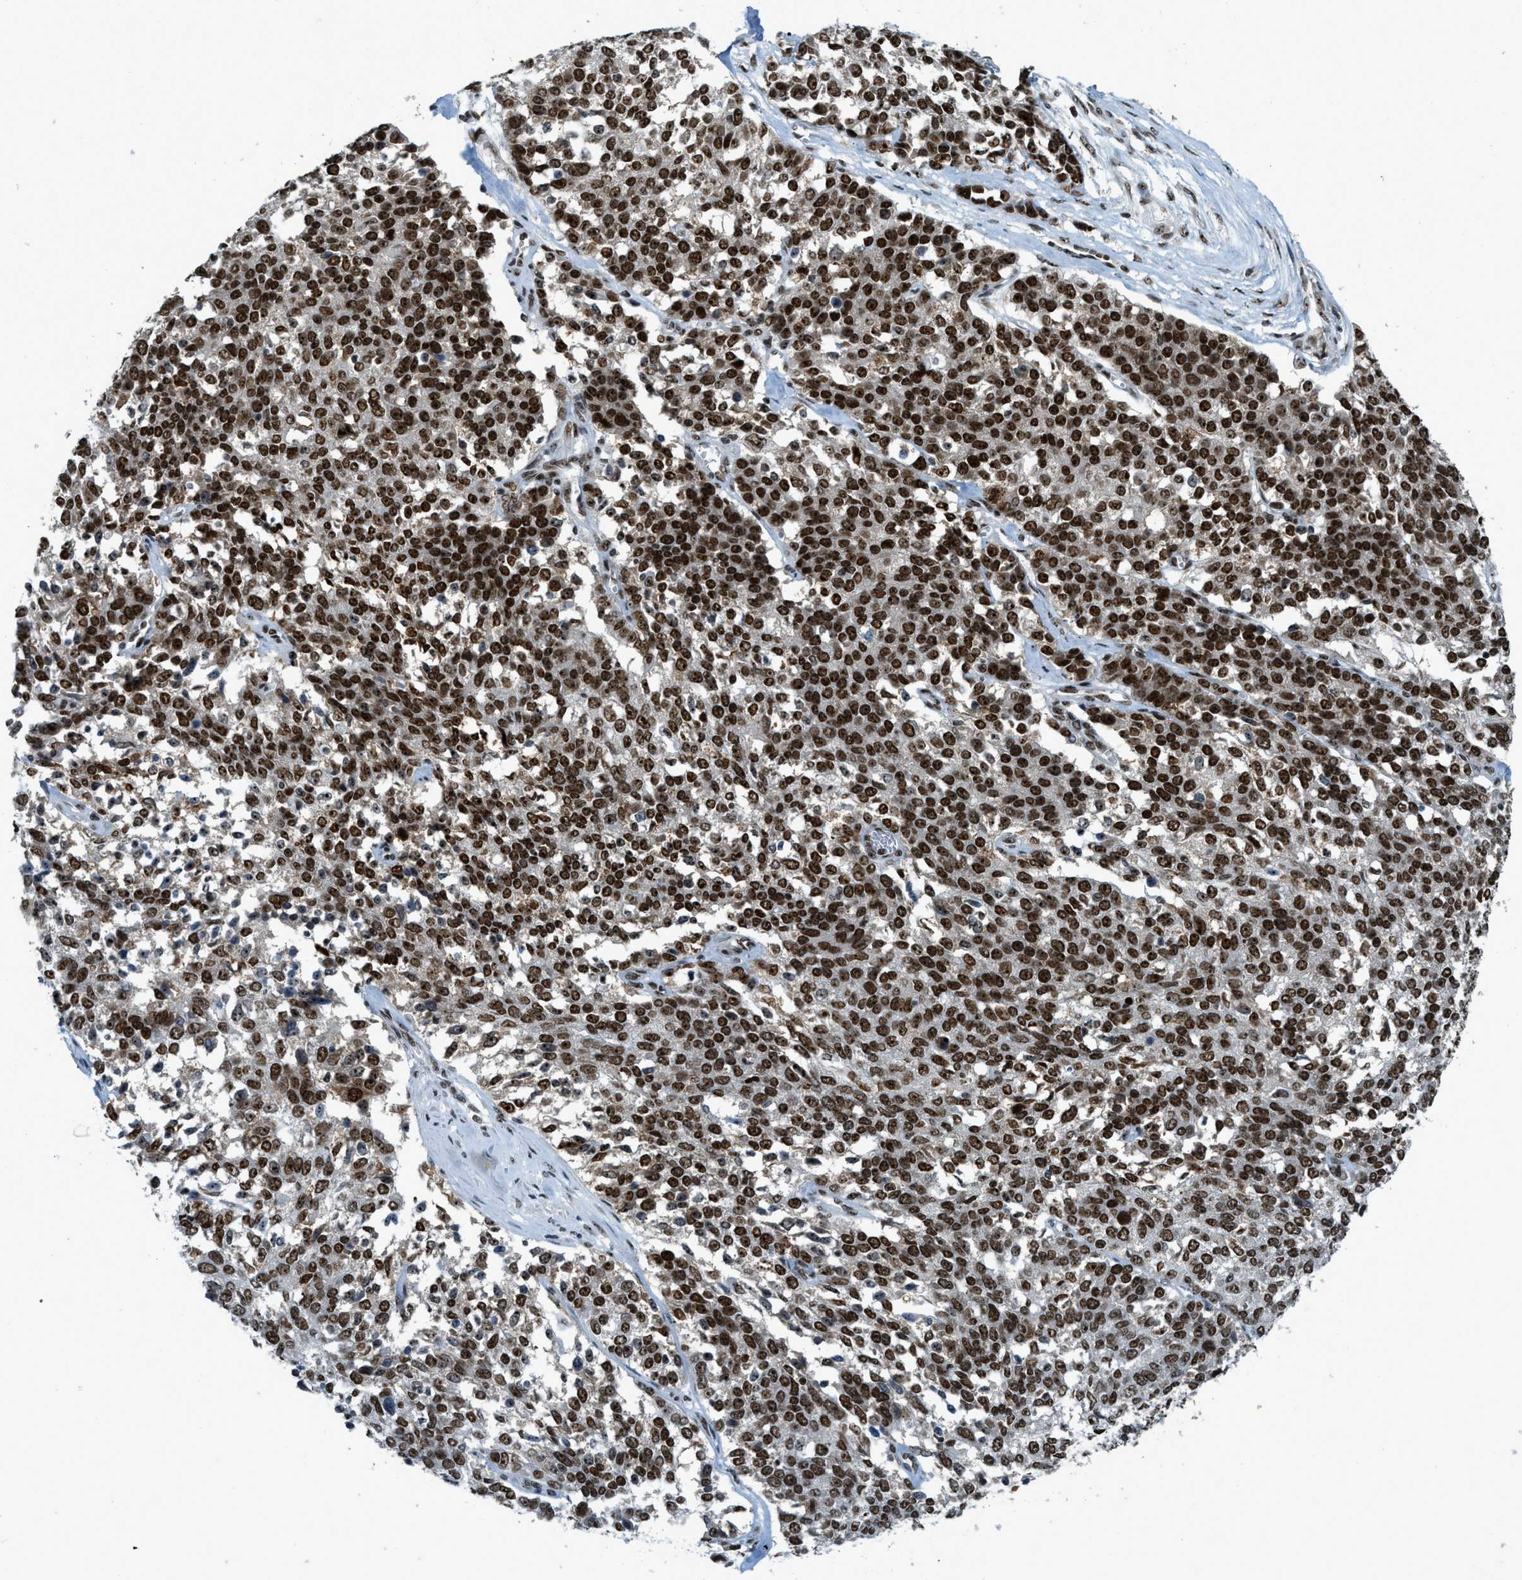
{"staining": {"intensity": "strong", "quantity": ">75%", "location": "nuclear"}, "tissue": "ovarian cancer", "cell_type": "Tumor cells", "image_type": "cancer", "snomed": [{"axis": "morphology", "description": "Cystadenocarcinoma, serous, NOS"}, {"axis": "topography", "description": "Ovary"}], "caption": "Immunohistochemical staining of human ovarian cancer (serous cystadenocarcinoma) demonstrates high levels of strong nuclear protein expression in approximately >75% of tumor cells.", "gene": "URB1", "patient": {"sex": "female", "age": 44}}